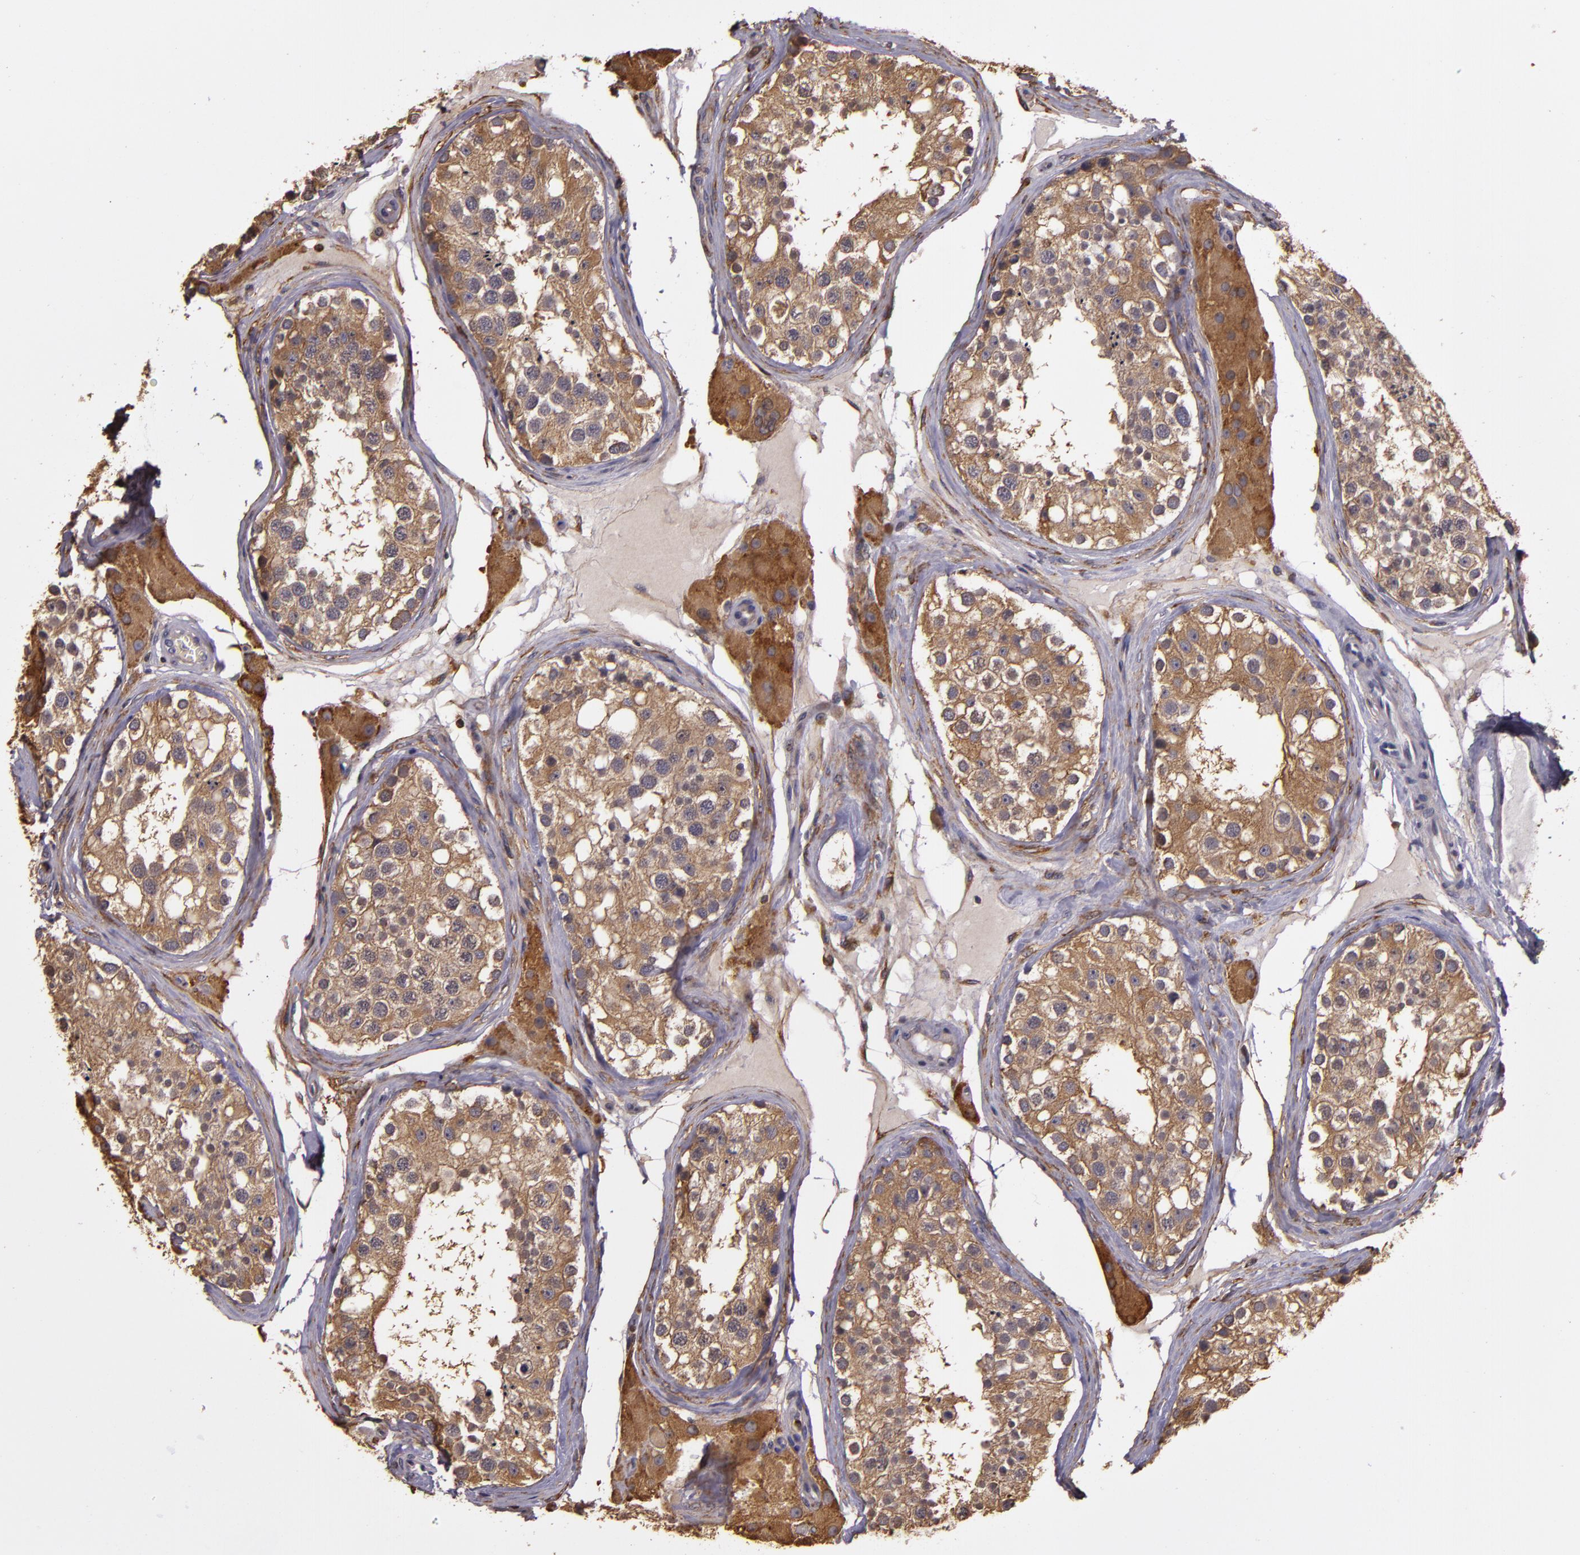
{"staining": {"intensity": "moderate", "quantity": ">75%", "location": "cytoplasmic/membranous"}, "tissue": "testis", "cell_type": "Cells in seminiferous ducts", "image_type": "normal", "snomed": [{"axis": "morphology", "description": "Normal tissue, NOS"}, {"axis": "topography", "description": "Testis"}], "caption": "Immunohistochemistry of unremarkable human testis displays medium levels of moderate cytoplasmic/membranous staining in about >75% of cells in seminiferous ducts.", "gene": "SLC9A3R1", "patient": {"sex": "male", "age": 68}}